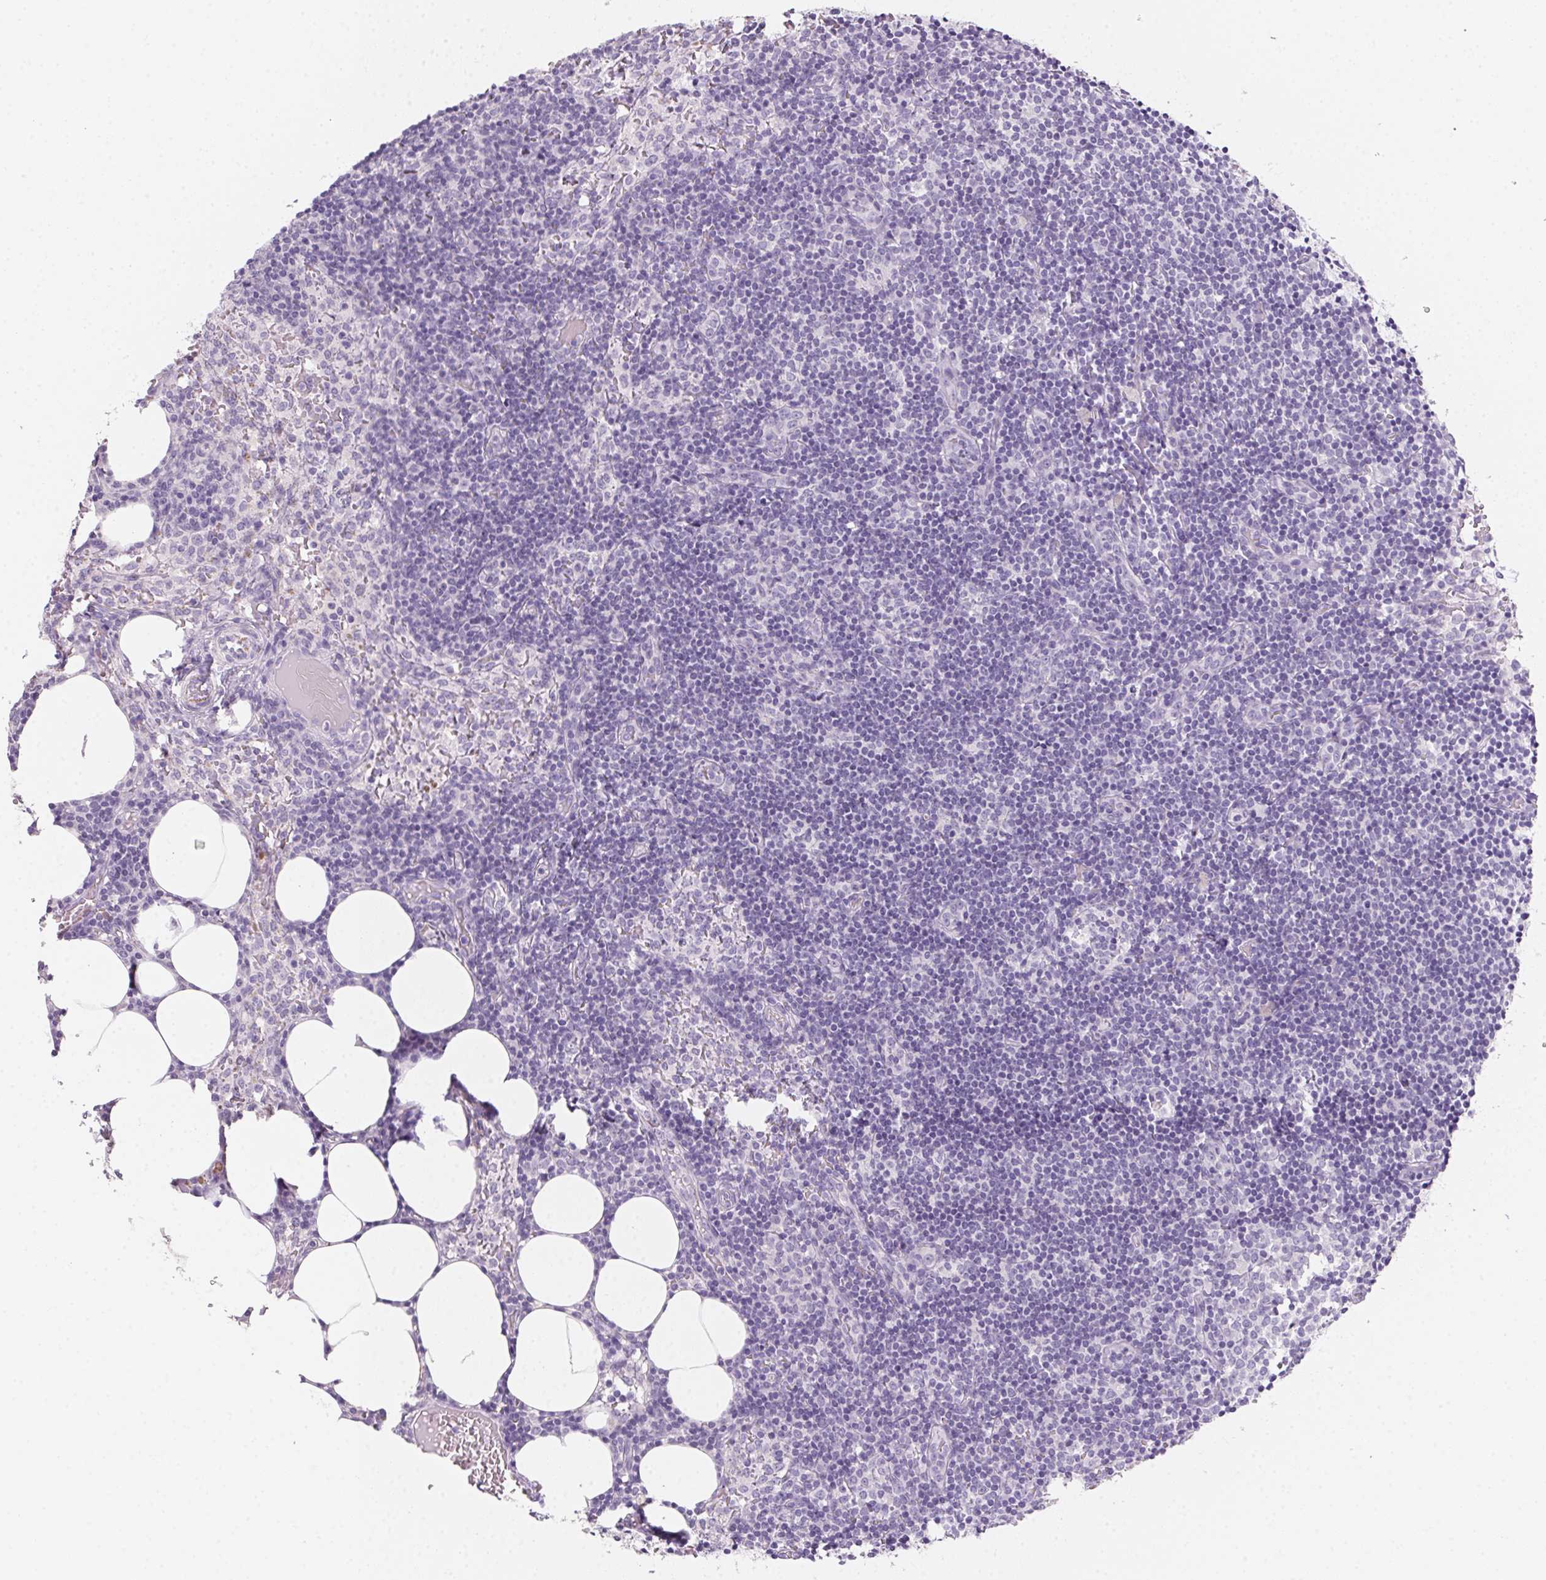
{"staining": {"intensity": "negative", "quantity": "none", "location": "none"}, "tissue": "lymph node", "cell_type": "Germinal center cells", "image_type": "normal", "snomed": [{"axis": "morphology", "description": "Normal tissue, NOS"}, {"axis": "topography", "description": "Lymph node"}], "caption": "A high-resolution photomicrograph shows immunohistochemistry staining of unremarkable lymph node, which reveals no significant staining in germinal center cells.", "gene": "MYL4", "patient": {"sex": "female", "age": 41}}